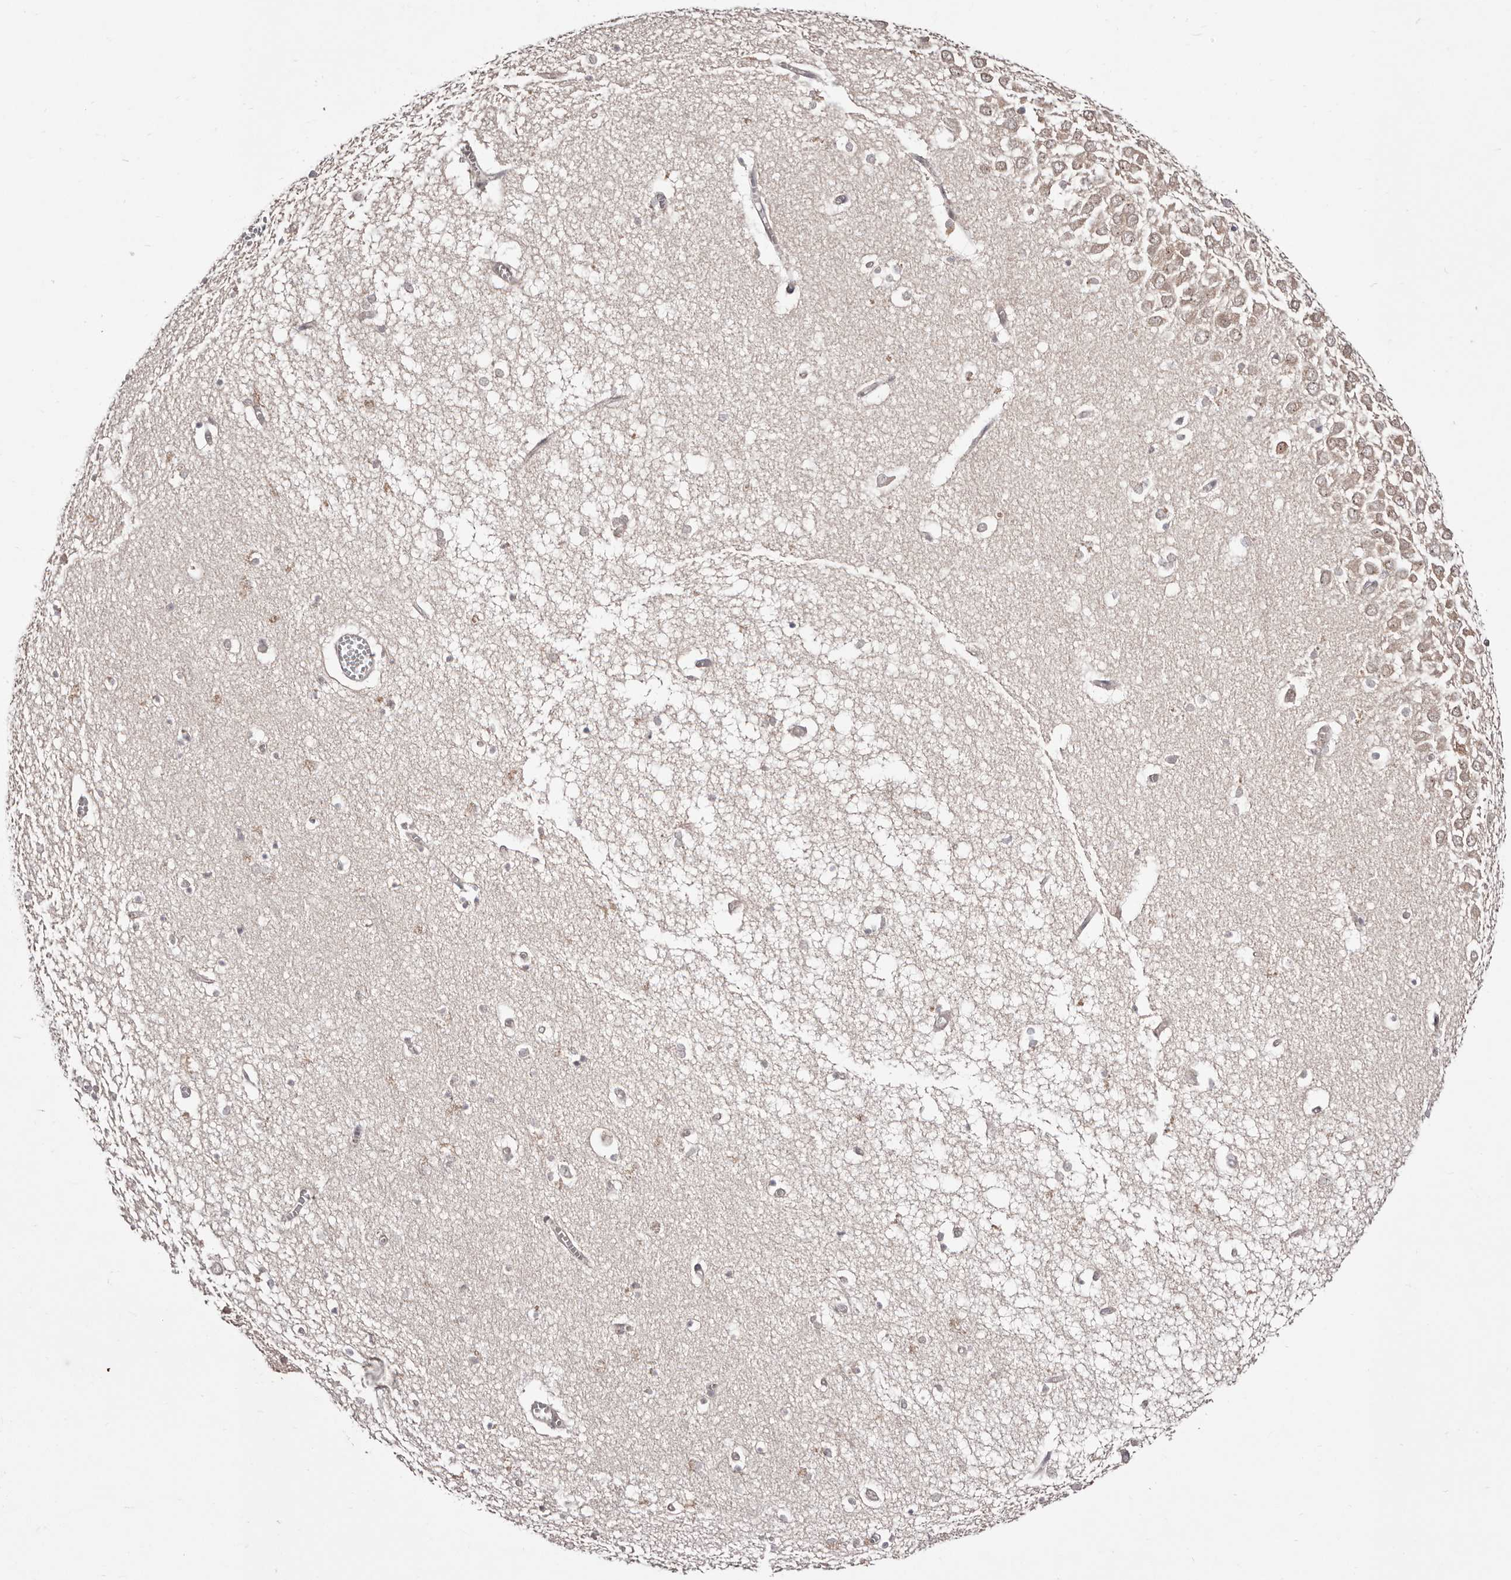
{"staining": {"intensity": "negative", "quantity": "none", "location": "none"}, "tissue": "hippocampus", "cell_type": "Glial cells", "image_type": "normal", "snomed": [{"axis": "morphology", "description": "Normal tissue, NOS"}, {"axis": "topography", "description": "Hippocampus"}], "caption": "The histopathology image demonstrates no significant expression in glial cells of hippocampus.", "gene": "EGR3", "patient": {"sex": "male", "age": 70}}